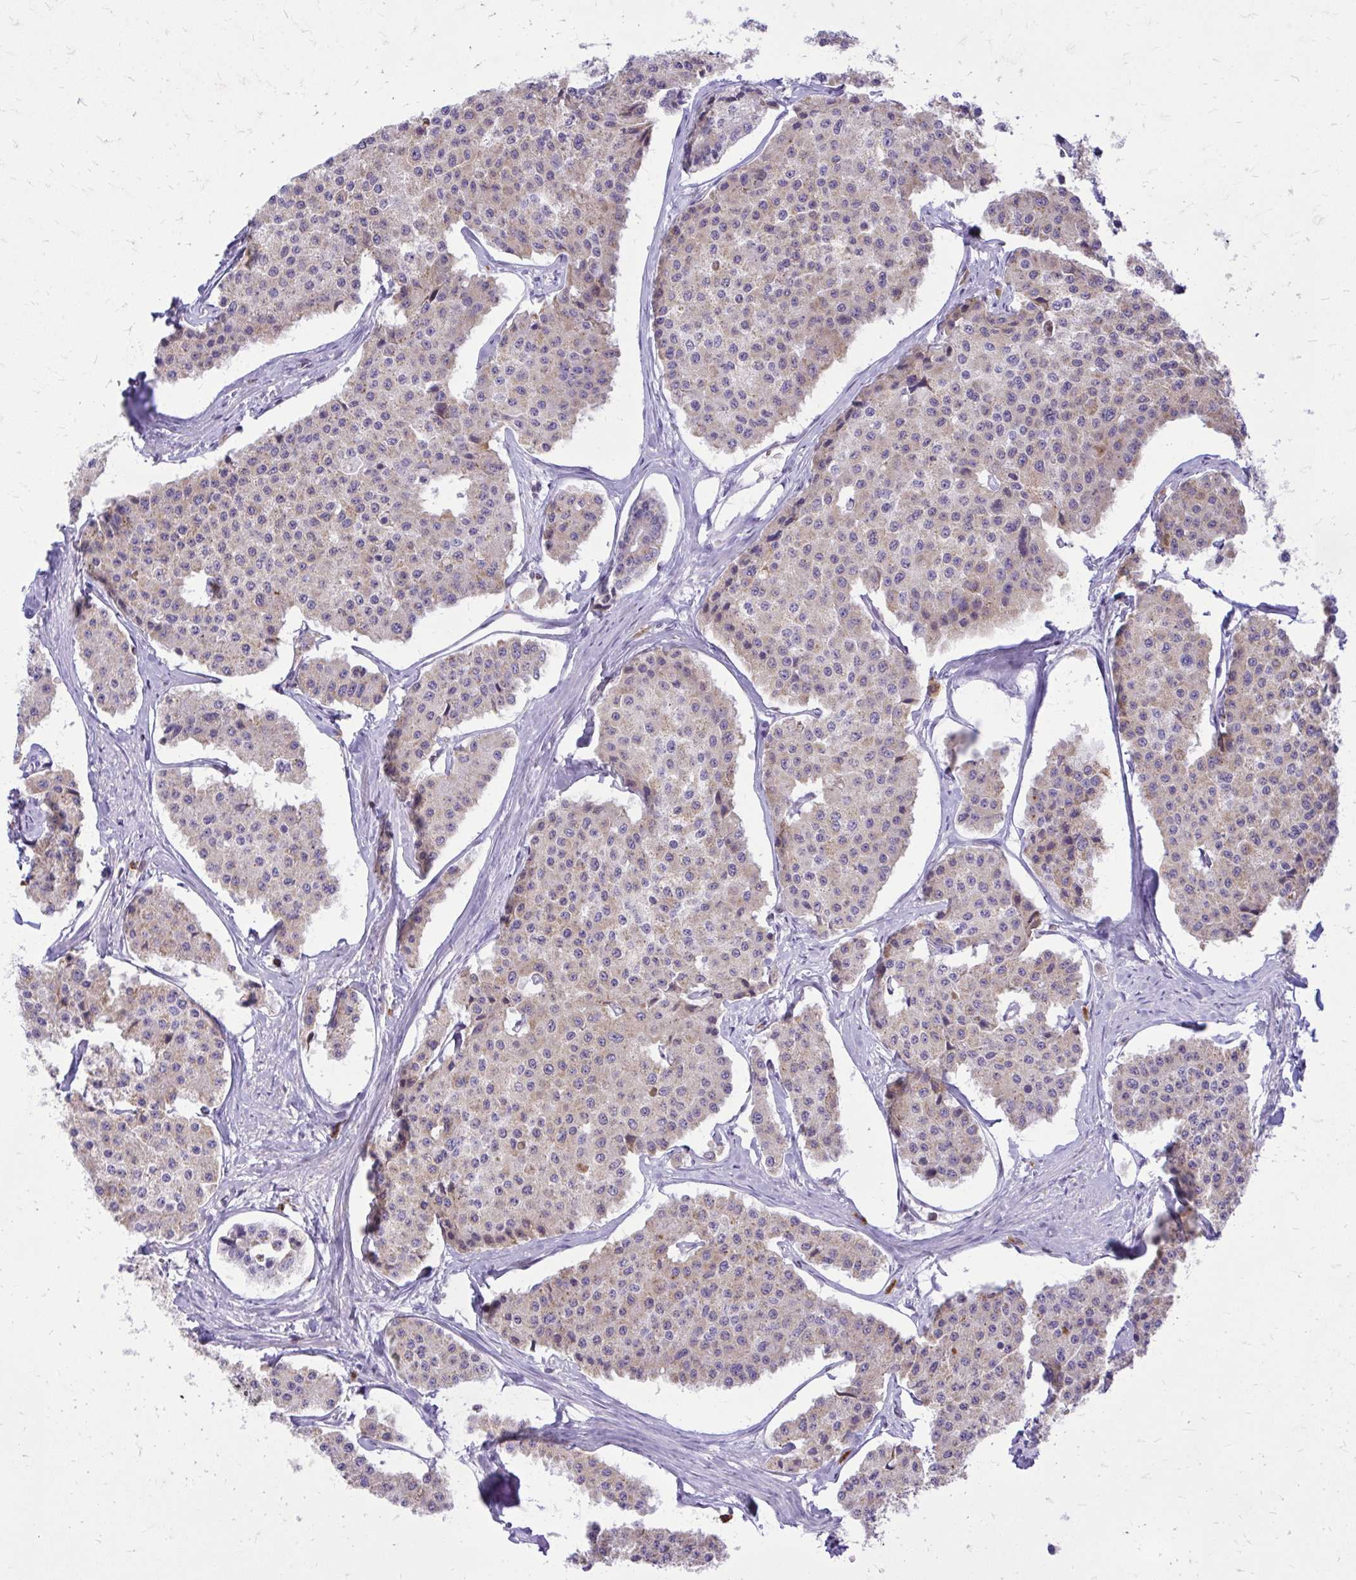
{"staining": {"intensity": "weak", "quantity": "25%-75%", "location": "cytoplasmic/membranous"}, "tissue": "carcinoid", "cell_type": "Tumor cells", "image_type": "cancer", "snomed": [{"axis": "morphology", "description": "Carcinoid, malignant, NOS"}, {"axis": "topography", "description": "Small intestine"}], "caption": "The immunohistochemical stain shows weak cytoplasmic/membranous staining in tumor cells of carcinoid tissue.", "gene": "RPS6KA2", "patient": {"sex": "female", "age": 65}}